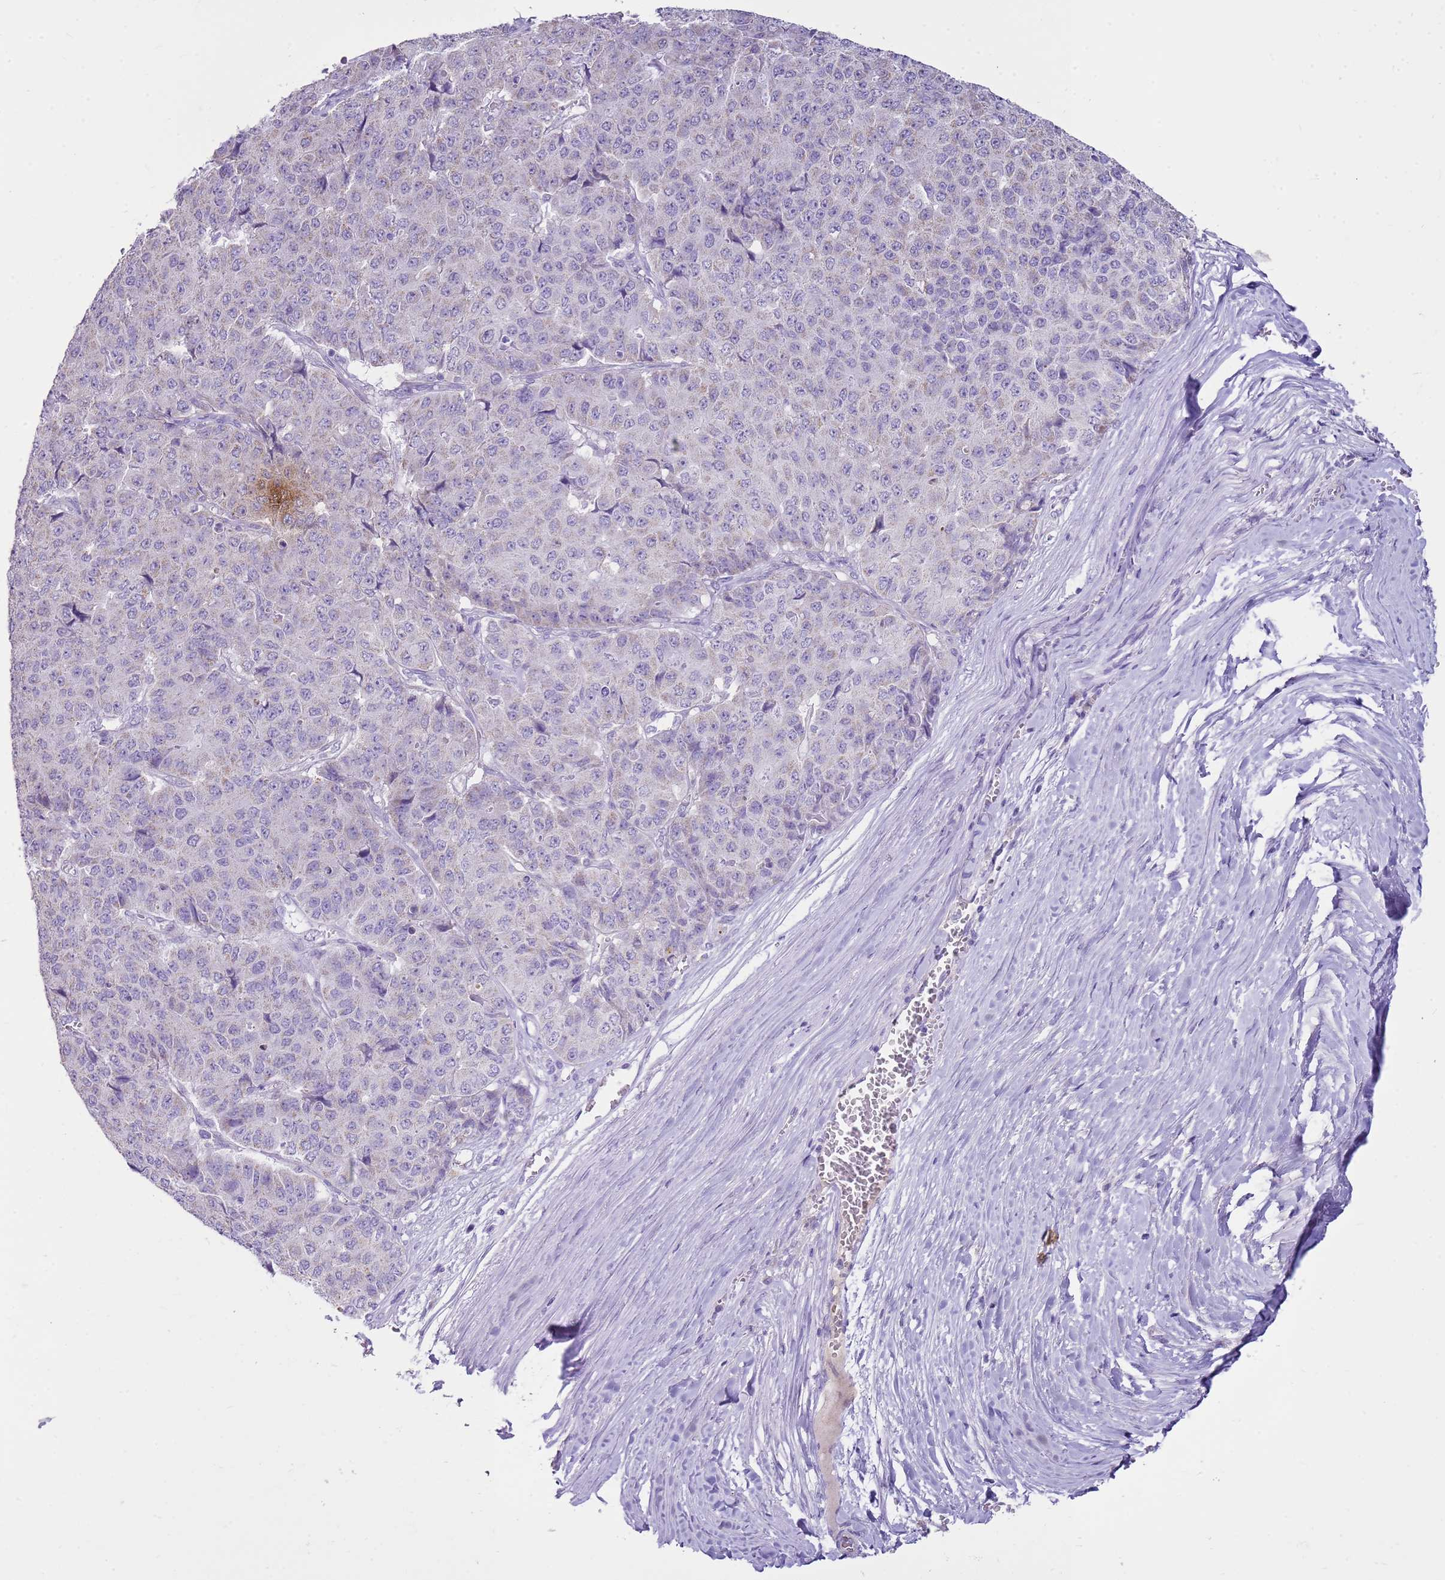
{"staining": {"intensity": "negative", "quantity": "none", "location": "none"}, "tissue": "pancreatic cancer", "cell_type": "Tumor cells", "image_type": "cancer", "snomed": [{"axis": "morphology", "description": "Adenocarcinoma, NOS"}, {"axis": "topography", "description": "Pancreas"}], "caption": "High magnification brightfield microscopy of adenocarcinoma (pancreatic) stained with DAB (brown) and counterstained with hematoxylin (blue): tumor cells show no significant staining.", "gene": "FABP2", "patient": {"sex": "male", "age": 50}}